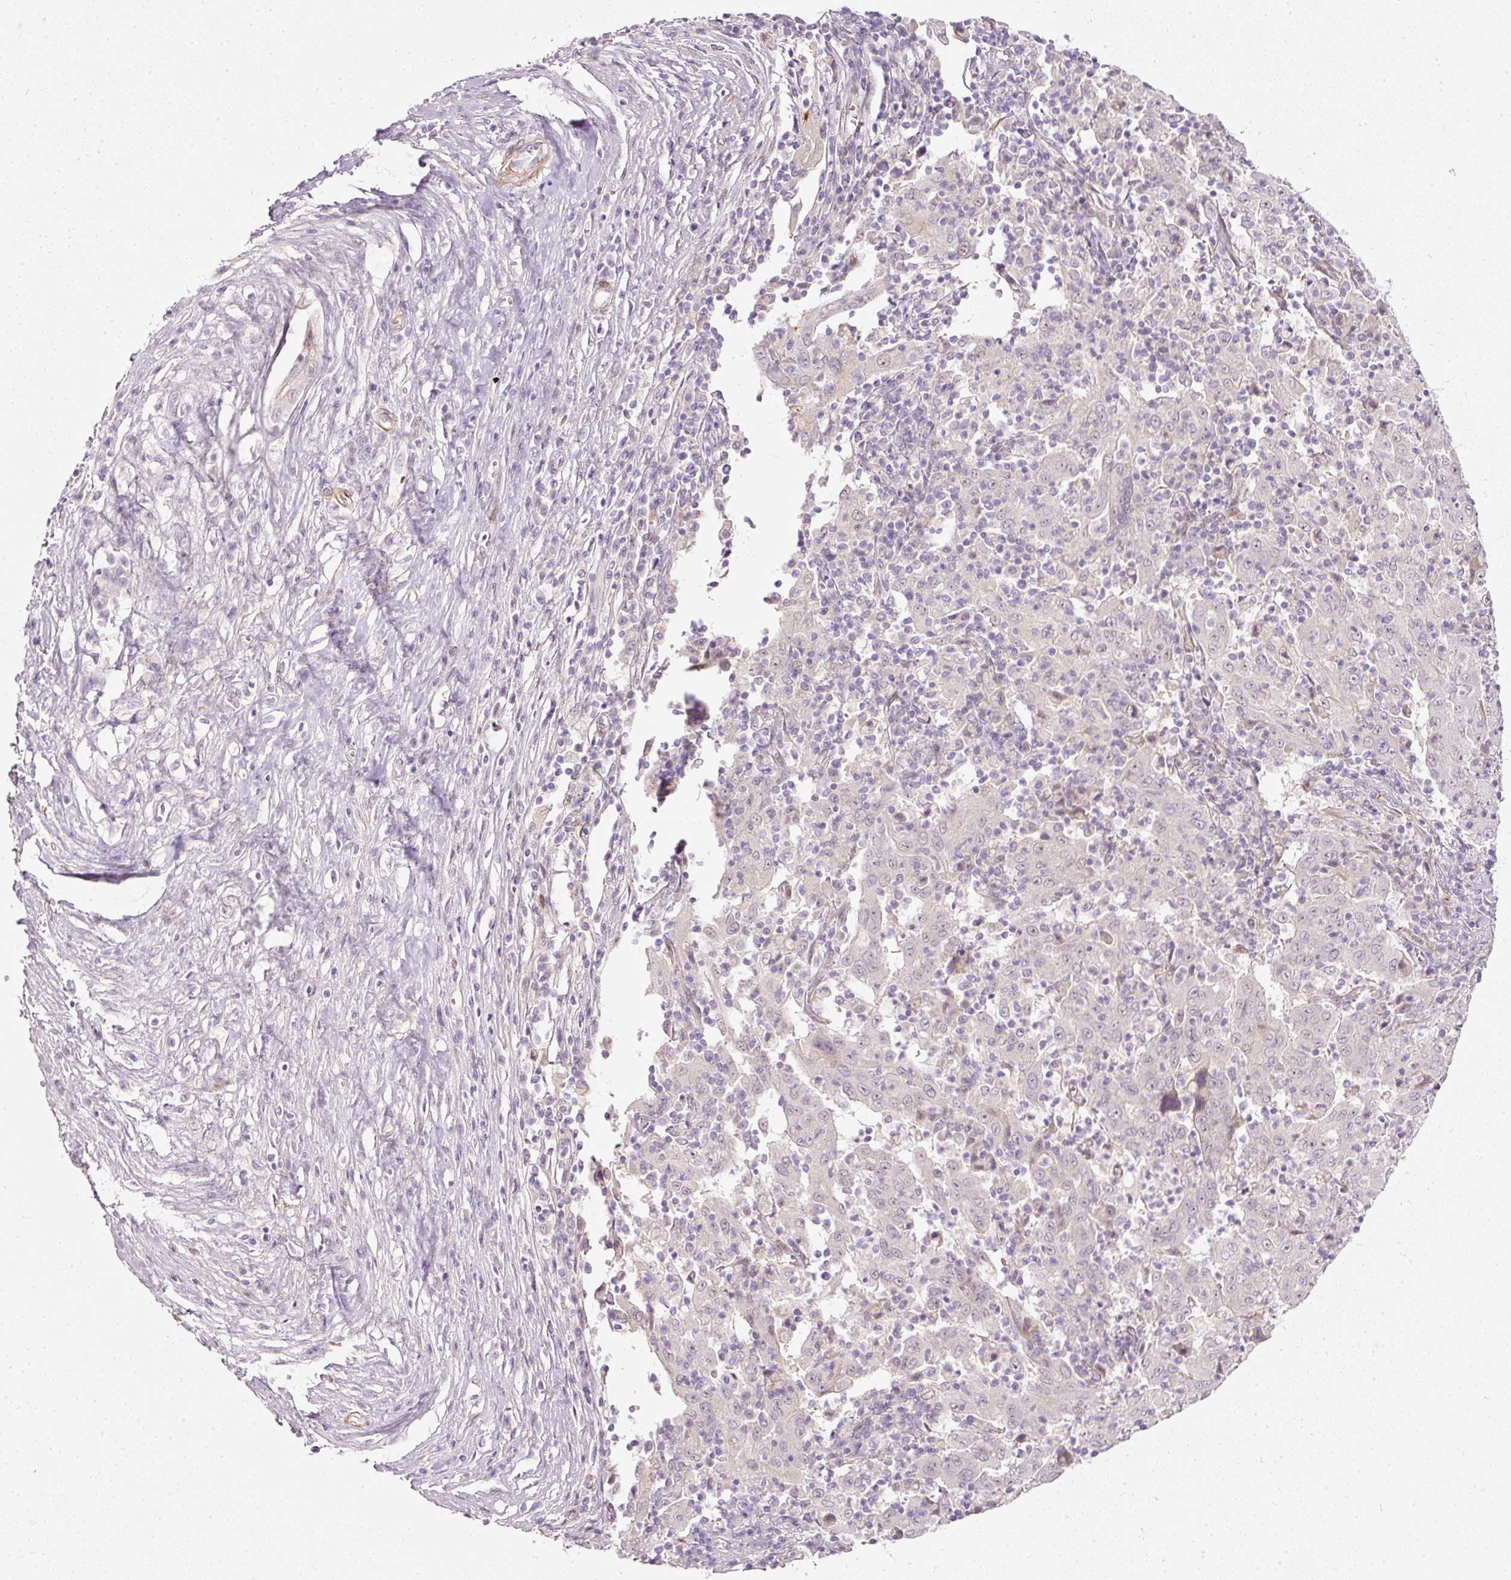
{"staining": {"intensity": "negative", "quantity": "none", "location": "none"}, "tissue": "pancreatic cancer", "cell_type": "Tumor cells", "image_type": "cancer", "snomed": [{"axis": "morphology", "description": "Adenocarcinoma, NOS"}, {"axis": "topography", "description": "Pancreas"}], "caption": "There is no significant positivity in tumor cells of pancreatic cancer (adenocarcinoma).", "gene": "TOGARAM1", "patient": {"sex": "male", "age": 63}}